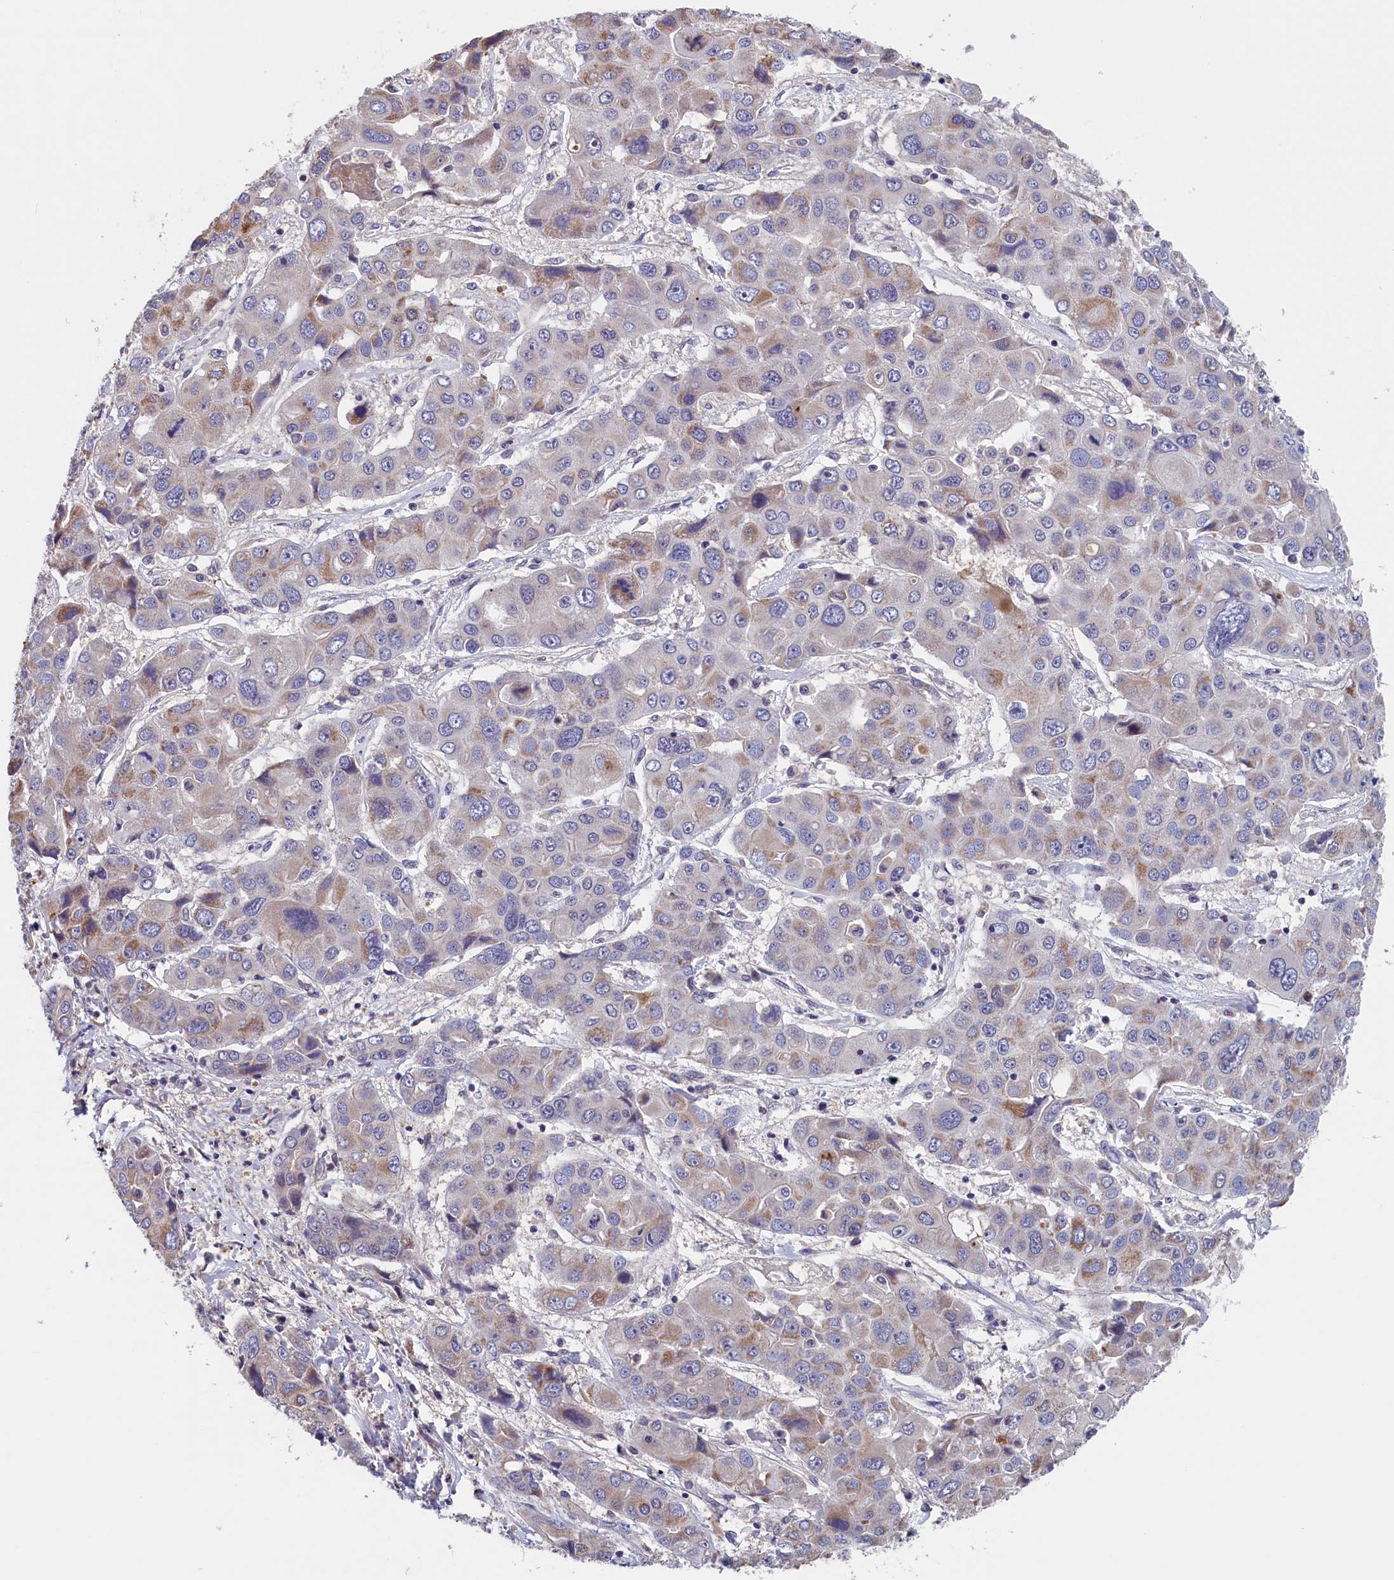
{"staining": {"intensity": "weak", "quantity": "<25%", "location": "cytoplasmic/membranous"}, "tissue": "liver cancer", "cell_type": "Tumor cells", "image_type": "cancer", "snomed": [{"axis": "morphology", "description": "Cholangiocarcinoma"}, {"axis": "topography", "description": "Liver"}], "caption": "Immunohistochemistry (IHC) of human liver cancer displays no positivity in tumor cells. Nuclei are stained in blue.", "gene": "TMEM116", "patient": {"sex": "male", "age": 67}}